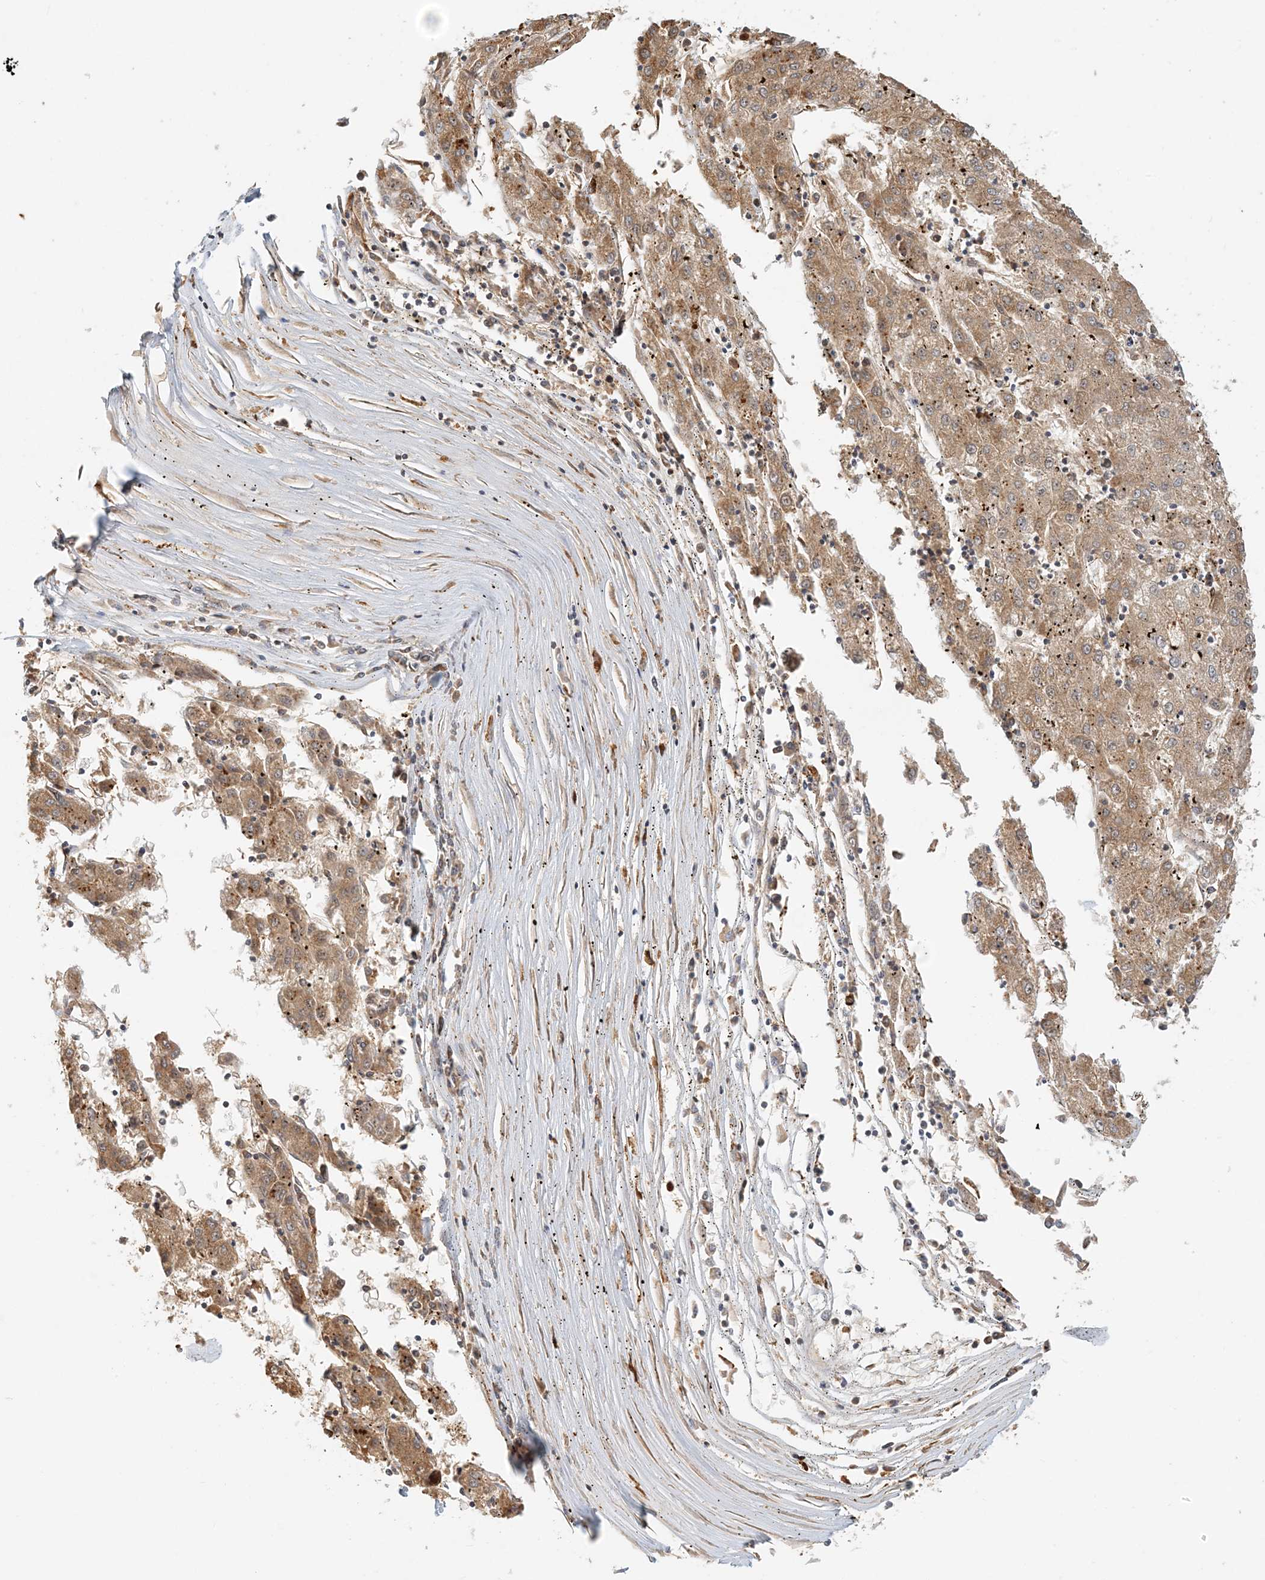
{"staining": {"intensity": "moderate", "quantity": ">75%", "location": "cytoplasmic/membranous"}, "tissue": "liver cancer", "cell_type": "Tumor cells", "image_type": "cancer", "snomed": [{"axis": "morphology", "description": "Carcinoma, Hepatocellular, NOS"}, {"axis": "topography", "description": "Liver"}], "caption": "Immunohistochemical staining of human hepatocellular carcinoma (liver) reveals moderate cytoplasmic/membranous protein expression in about >75% of tumor cells.", "gene": "HNMT", "patient": {"sex": "male", "age": 72}}